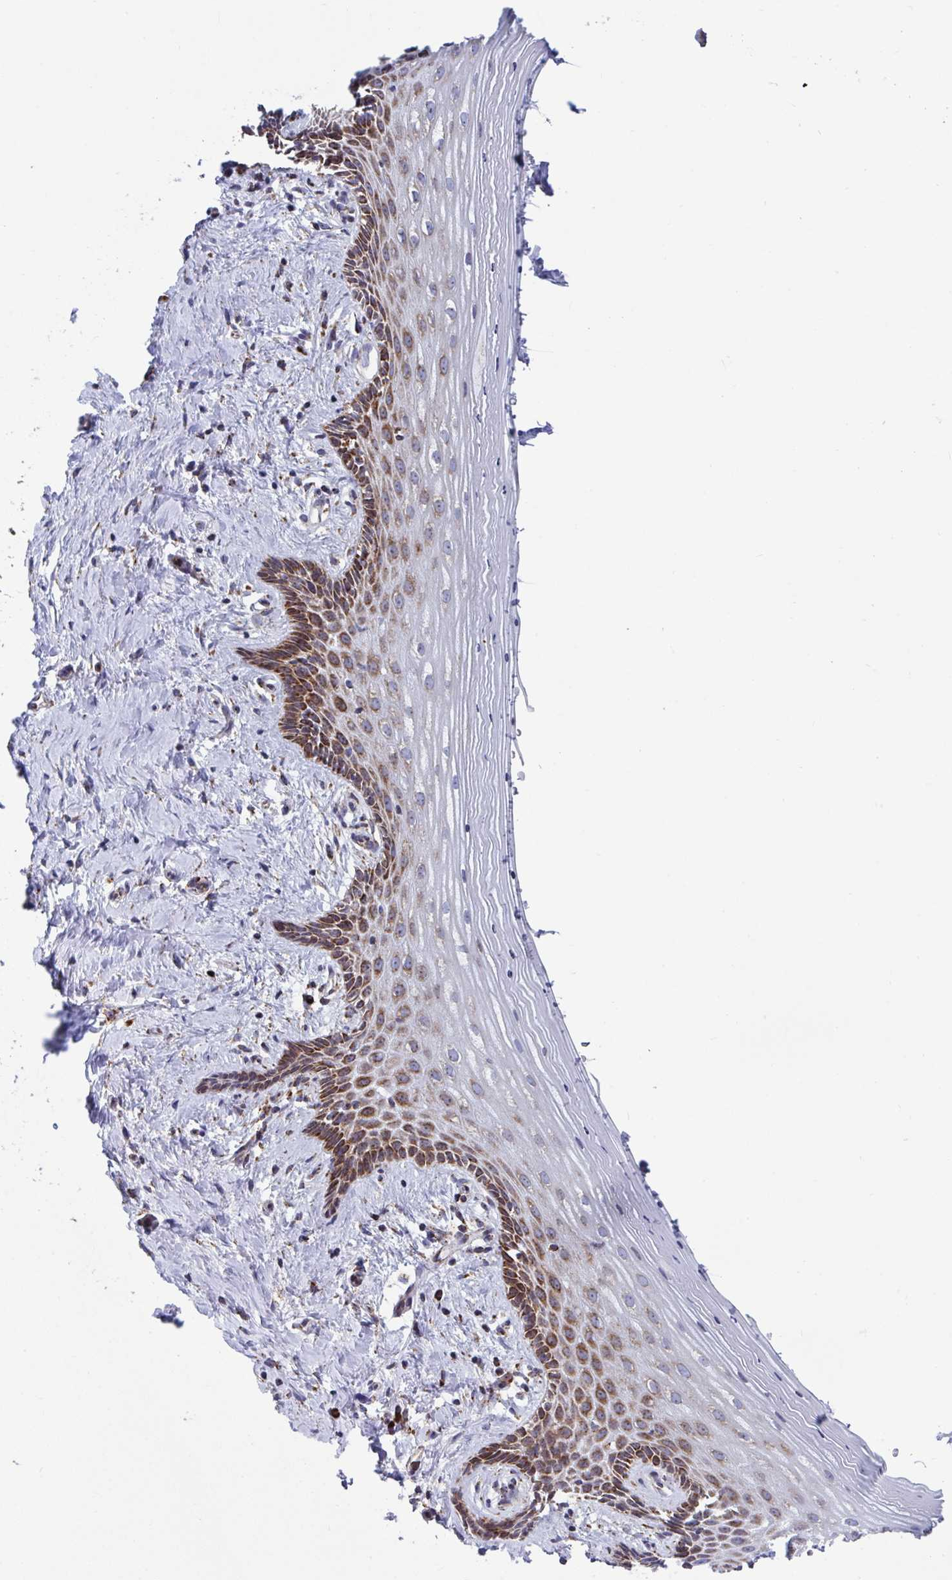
{"staining": {"intensity": "strong", "quantity": ">75%", "location": "cytoplasmic/membranous"}, "tissue": "vagina", "cell_type": "Squamous epithelial cells", "image_type": "normal", "snomed": [{"axis": "morphology", "description": "Normal tissue, NOS"}, {"axis": "topography", "description": "Vagina"}], "caption": "Immunohistochemical staining of normal human vagina exhibits >75% levels of strong cytoplasmic/membranous protein expression in about >75% of squamous epithelial cells. Using DAB (3,3'-diaminobenzidine) (brown) and hematoxylin (blue) stains, captured at high magnification using brightfield microscopy.", "gene": "ATP5MJ", "patient": {"sex": "female", "age": 42}}